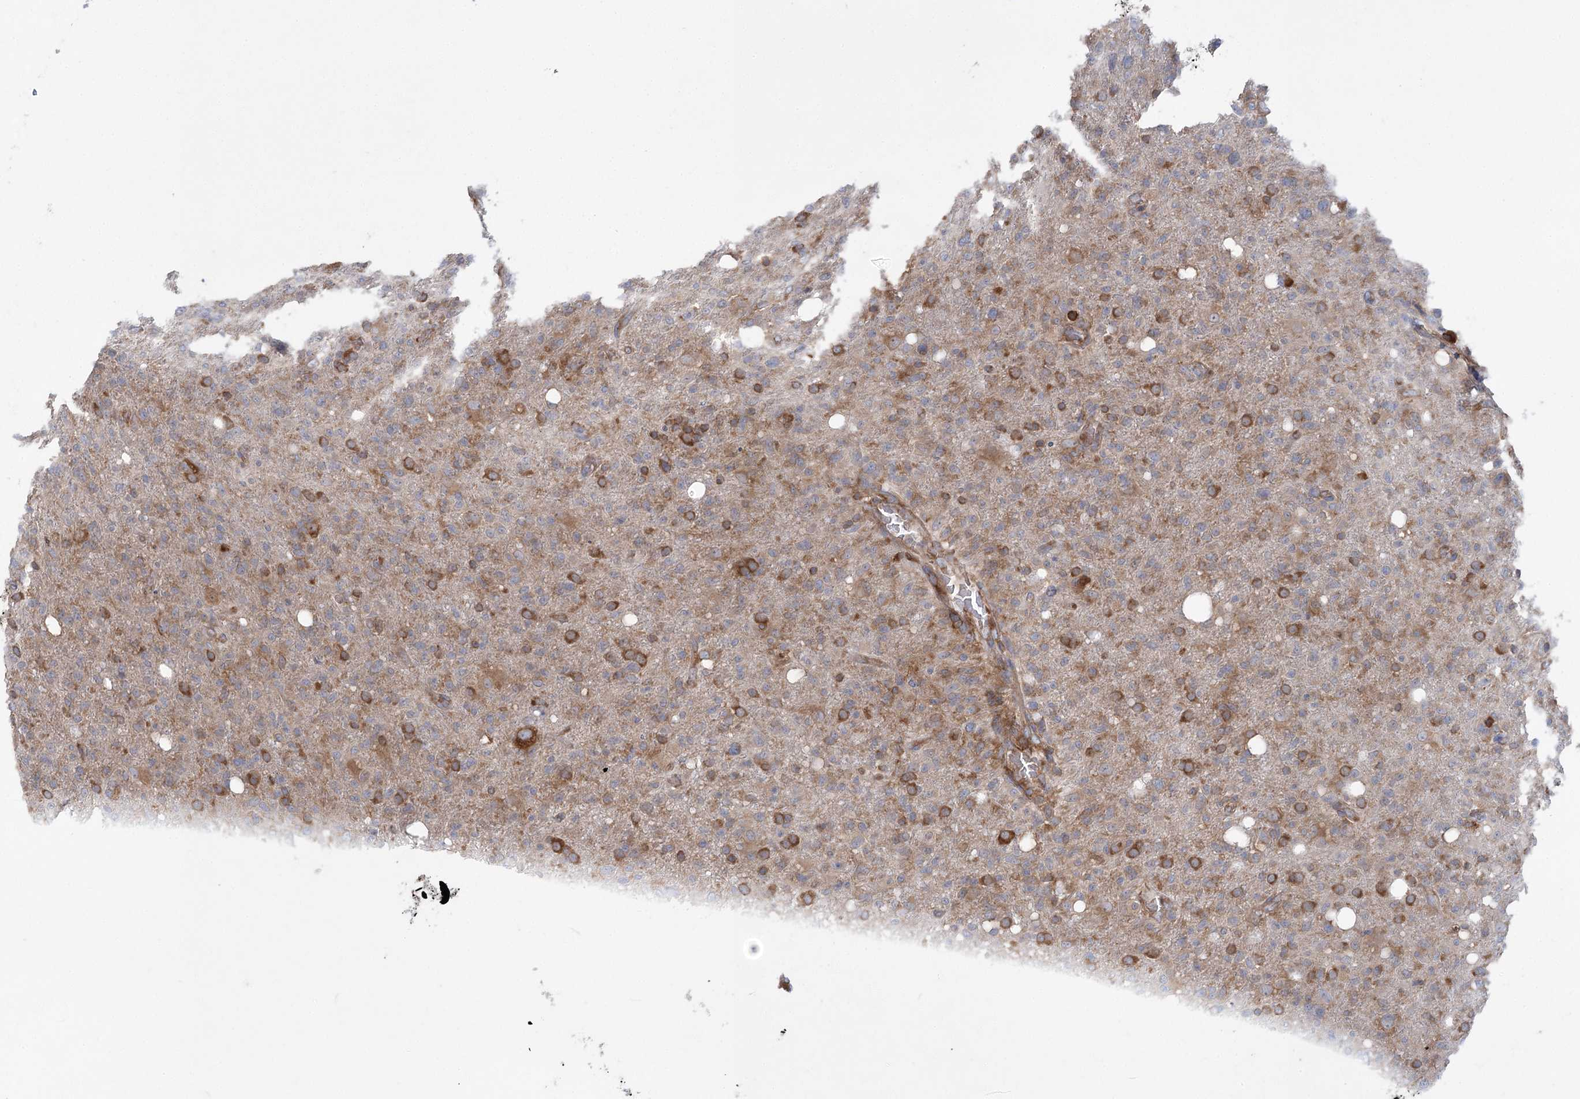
{"staining": {"intensity": "moderate", "quantity": "25%-75%", "location": "cytoplasmic/membranous"}, "tissue": "glioma", "cell_type": "Tumor cells", "image_type": "cancer", "snomed": [{"axis": "morphology", "description": "Glioma, malignant, High grade"}, {"axis": "topography", "description": "Brain"}], "caption": "Human glioma stained with a brown dye shows moderate cytoplasmic/membranous positive expression in about 25%-75% of tumor cells.", "gene": "EIF3A", "patient": {"sex": "female", "age": 57}}